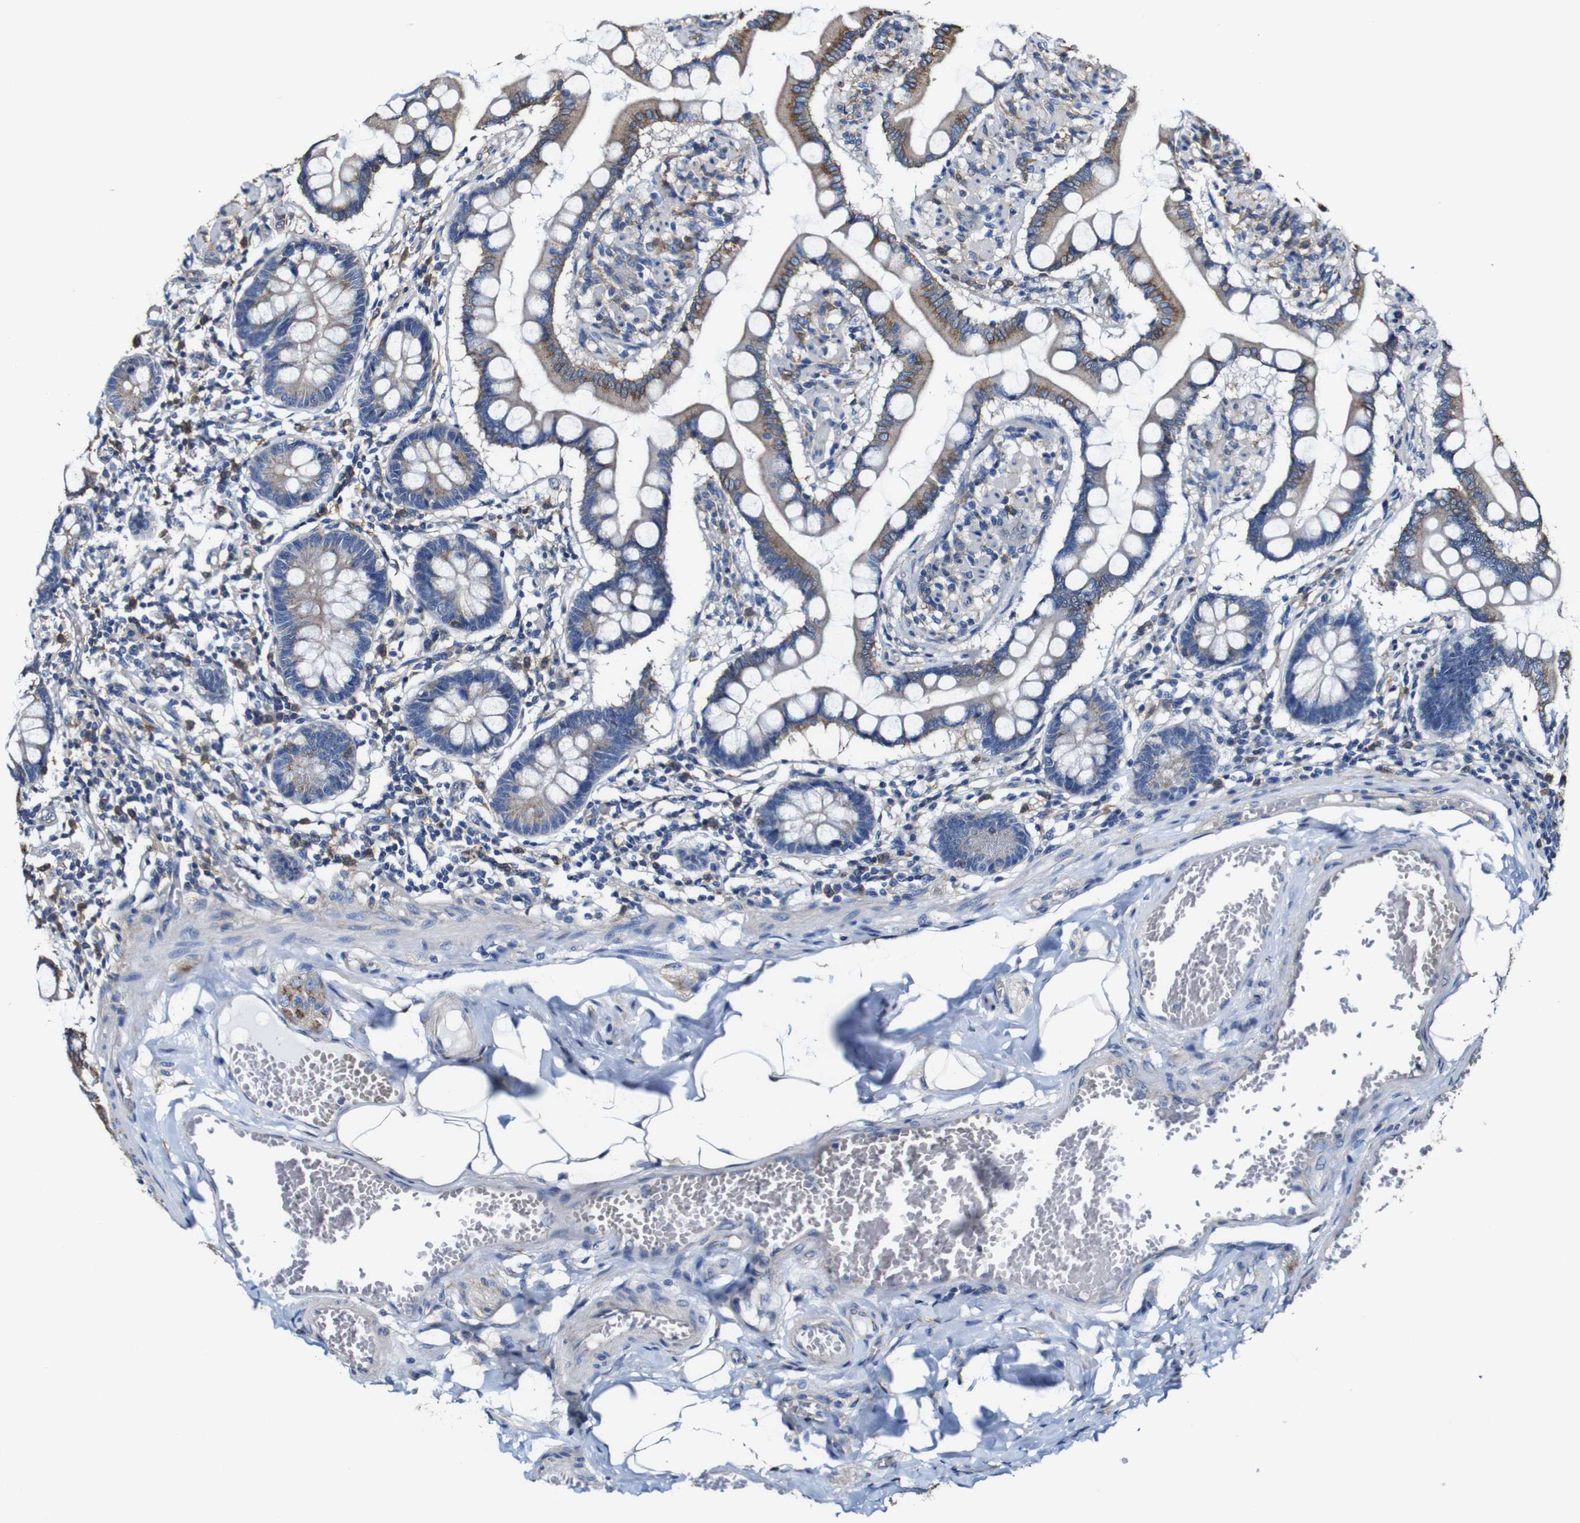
{"staining": {"intensity": "moderate", "quantity": "25%-75%", "location": "cytoplasmic/membranous"}, "tissue": "small intestine", "cell_type": "Glandular cells", "image_type": "normal", "snomed": [{"axis": "morphology", "description": "Normal tissue, NOS"}, {"axis": "topography", "description": "Small intestine"}], "caption": "IHC histopathology image of normal small intestine: small intestine stained using IHC exhibits medium levels of moderate protein expression localized specifically in the cytoplasmic/membranous of glandular cells, appearing as a cytoplasmic/membranous brown color.", "gene": "CSF1R", "patient": {"sex": "male", "age": 41}}